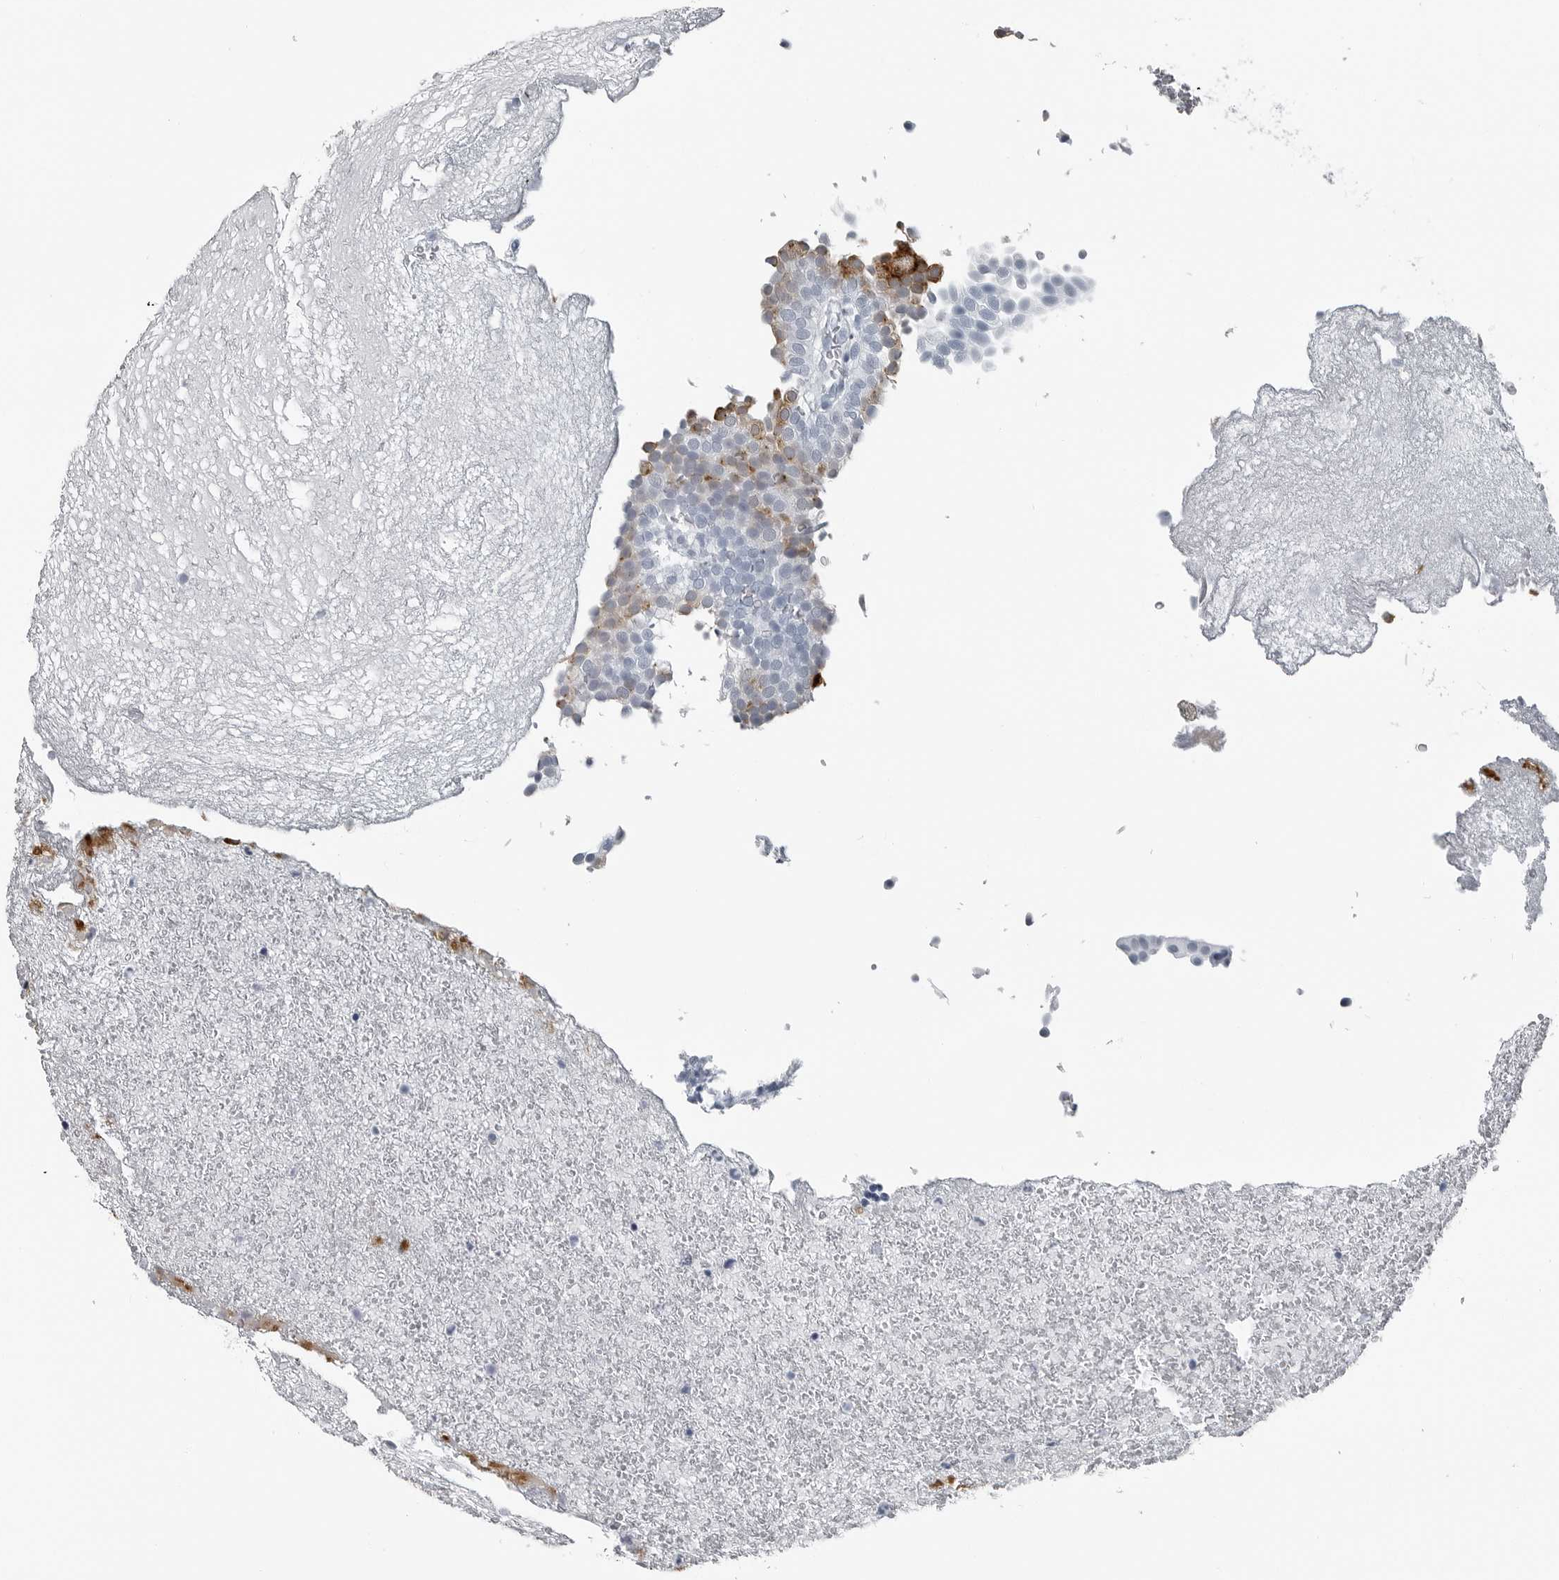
{"staining": {"intensity": "strong", "quantity": "<25%", "location": "cytoplasmic/membranous"}, "tissue": "urothelial cancer", "cell_type": "Tumor cells", "image_type": "cancer", "snomed": [{"axis": "morphology", "description": "Urothelial carcinoma, Low grade"}, {"axis": "topography", "description": "Urinary bladder"}], "caption": "Low-grade urothelial carcinoma stained for a protein (brown) shows strong cytoplasmic/membranous positive staining in about <25% of tumor cells.", "gene": "SPINK1", "patient": {"sex": "male", "age": 78}}